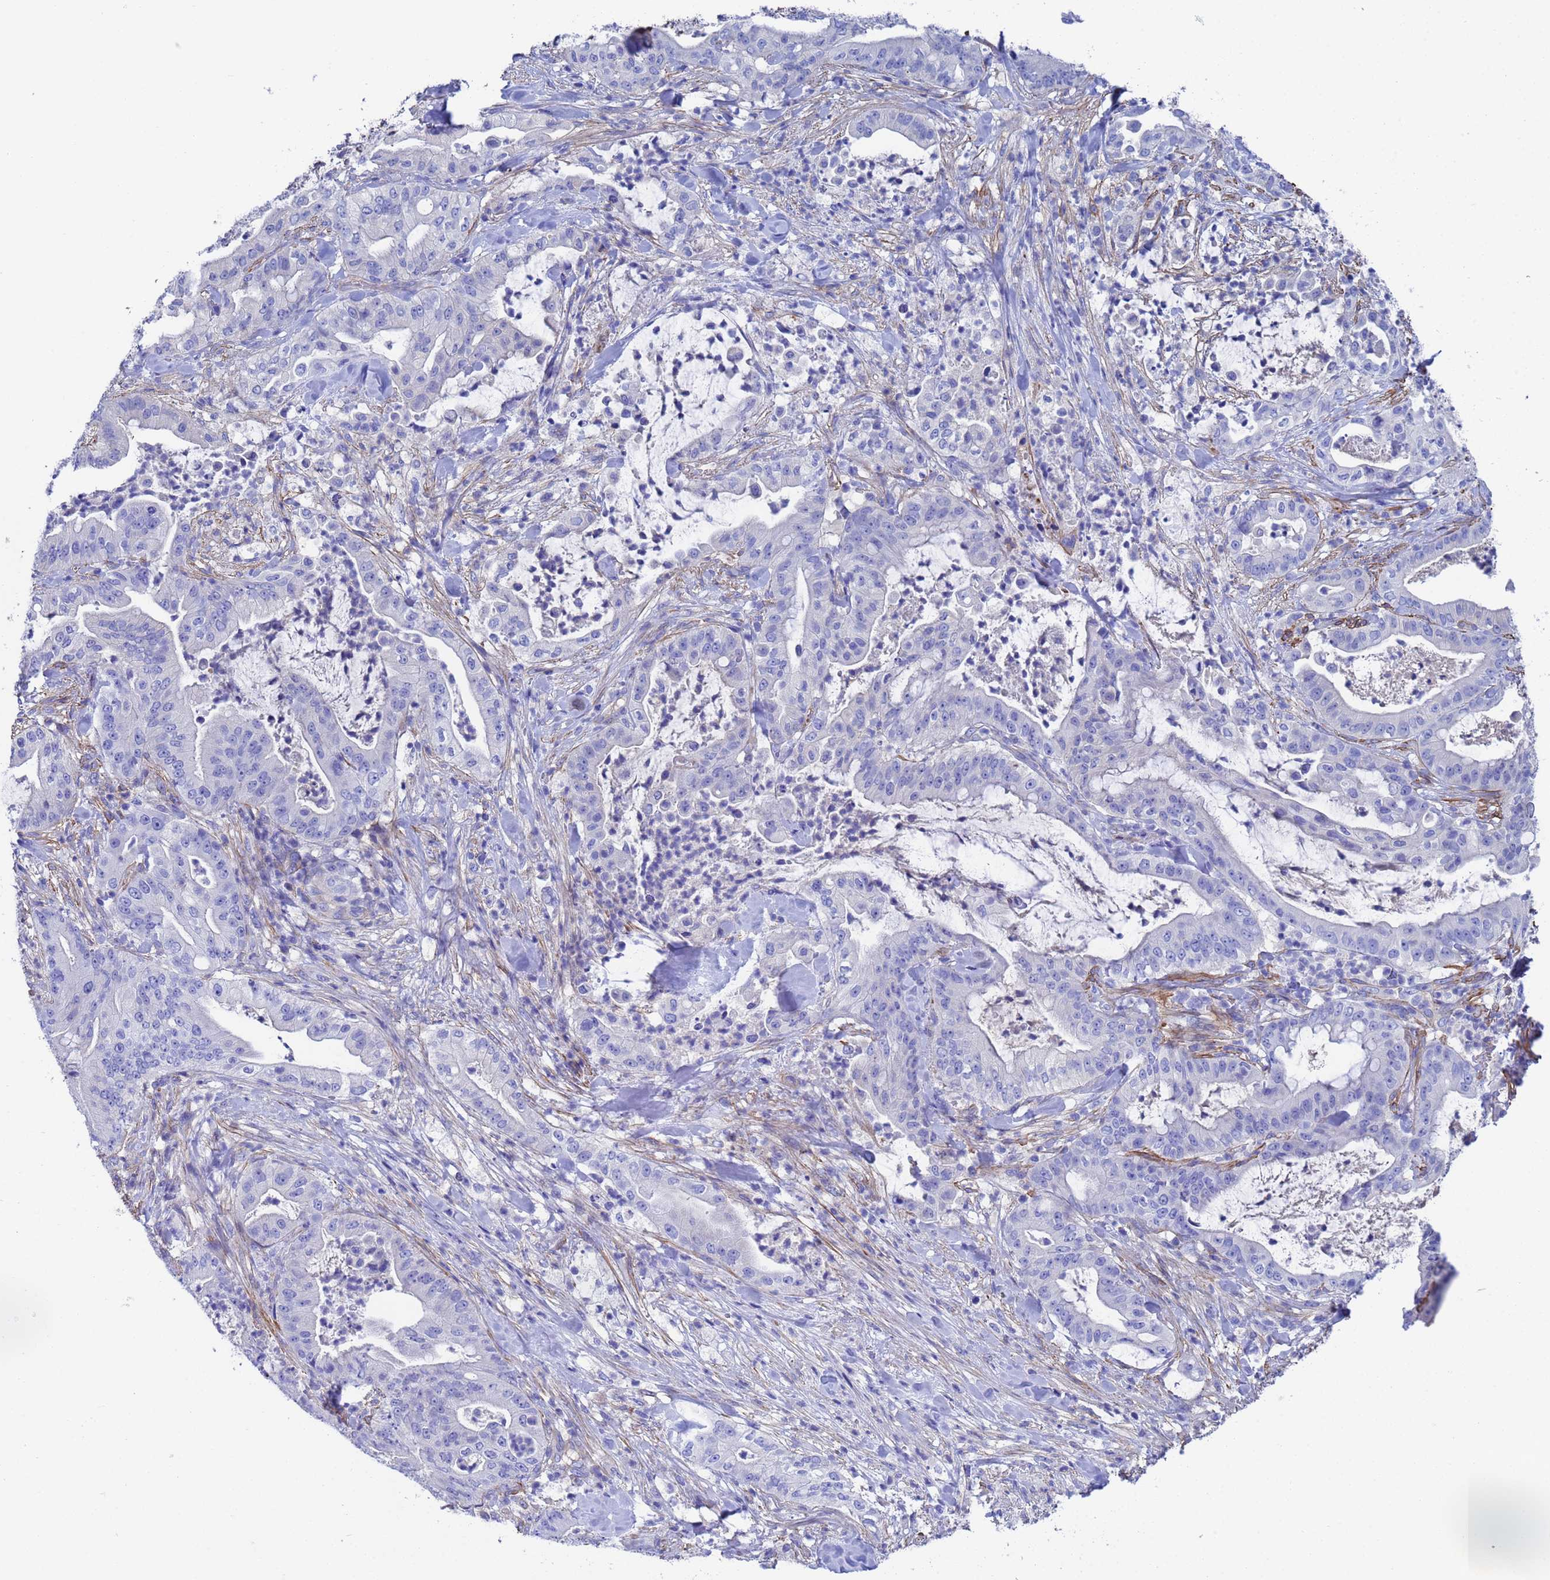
{"staining": {"intensity": "negative", "quantity": "none", "location": "none"}, "tissue": "pancreatic cancer", "cell_type": "Tumor cells", "image_type": "cancer", "snomed": [{"axis": "morphology", "description": "Adenocarcinoma, NOS"}, {"axis": "topography", "description": "Pancreas"}], "caption": "This is an immunohistochemistry (IHC) histopathology image of human pancreatic adenocarcinoma. There is no expression in tumor cells.", "gene": "CST4", "patient": {"sex": "male", "age": 71}}